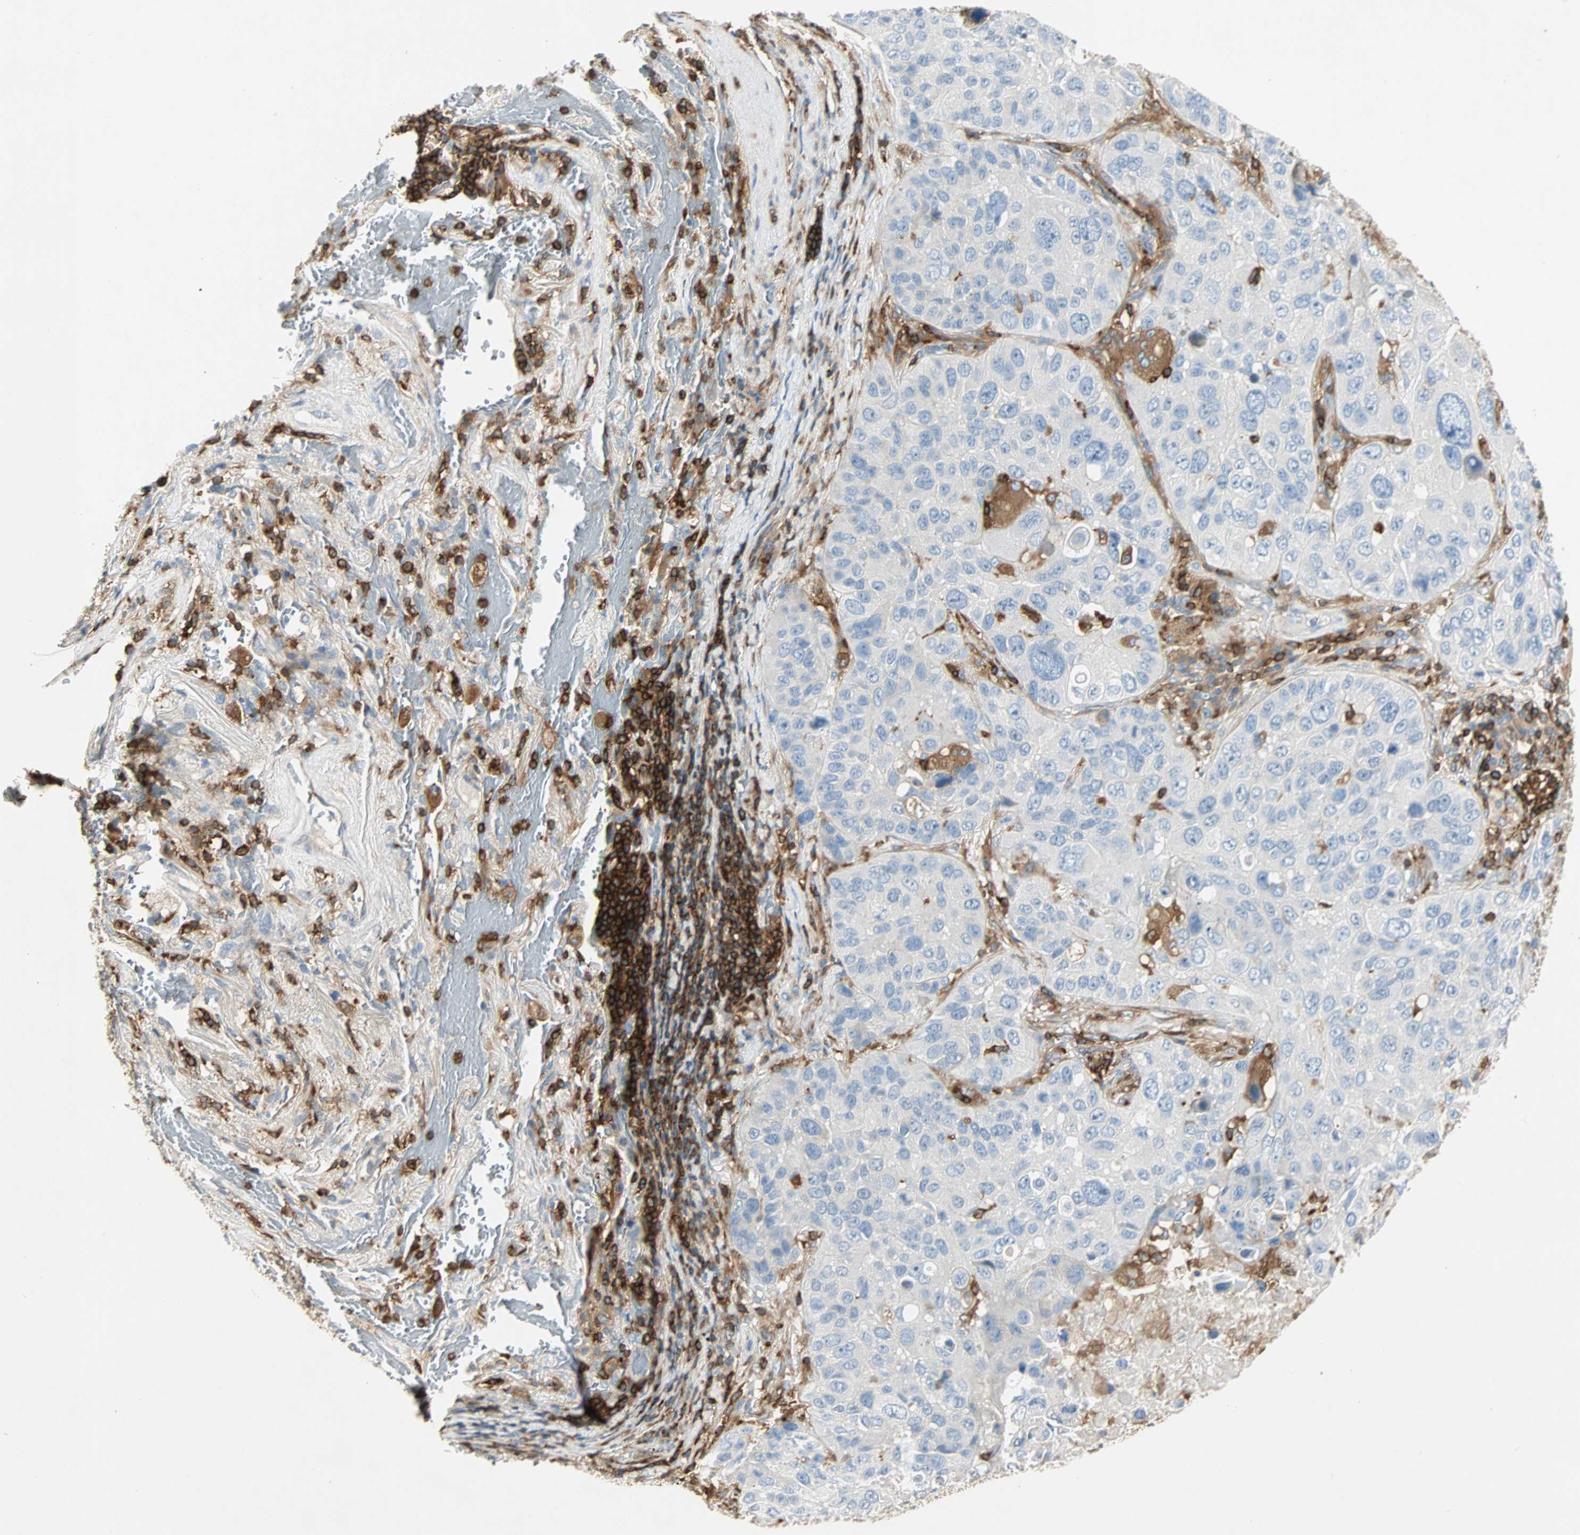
{"staining": {"intensity": "negative", "quantity": "none", "location": "none"}, "tissue": "lung cancer", "cell_type": "Tumor cells", "image_type": "cancer", "snomed": [{"axis": "morphology", "description": "Squamous cell carcinoma, NOS"}, {"axis": "topography", "description": "Lung"}], "caption": "Human squamous cell carcinoma (lung) stained for a protein using immunohistochemistry displays no staining in tumor cells.", "gene": "FMNL1", "patient": {"sex": "male", "age": 57}}